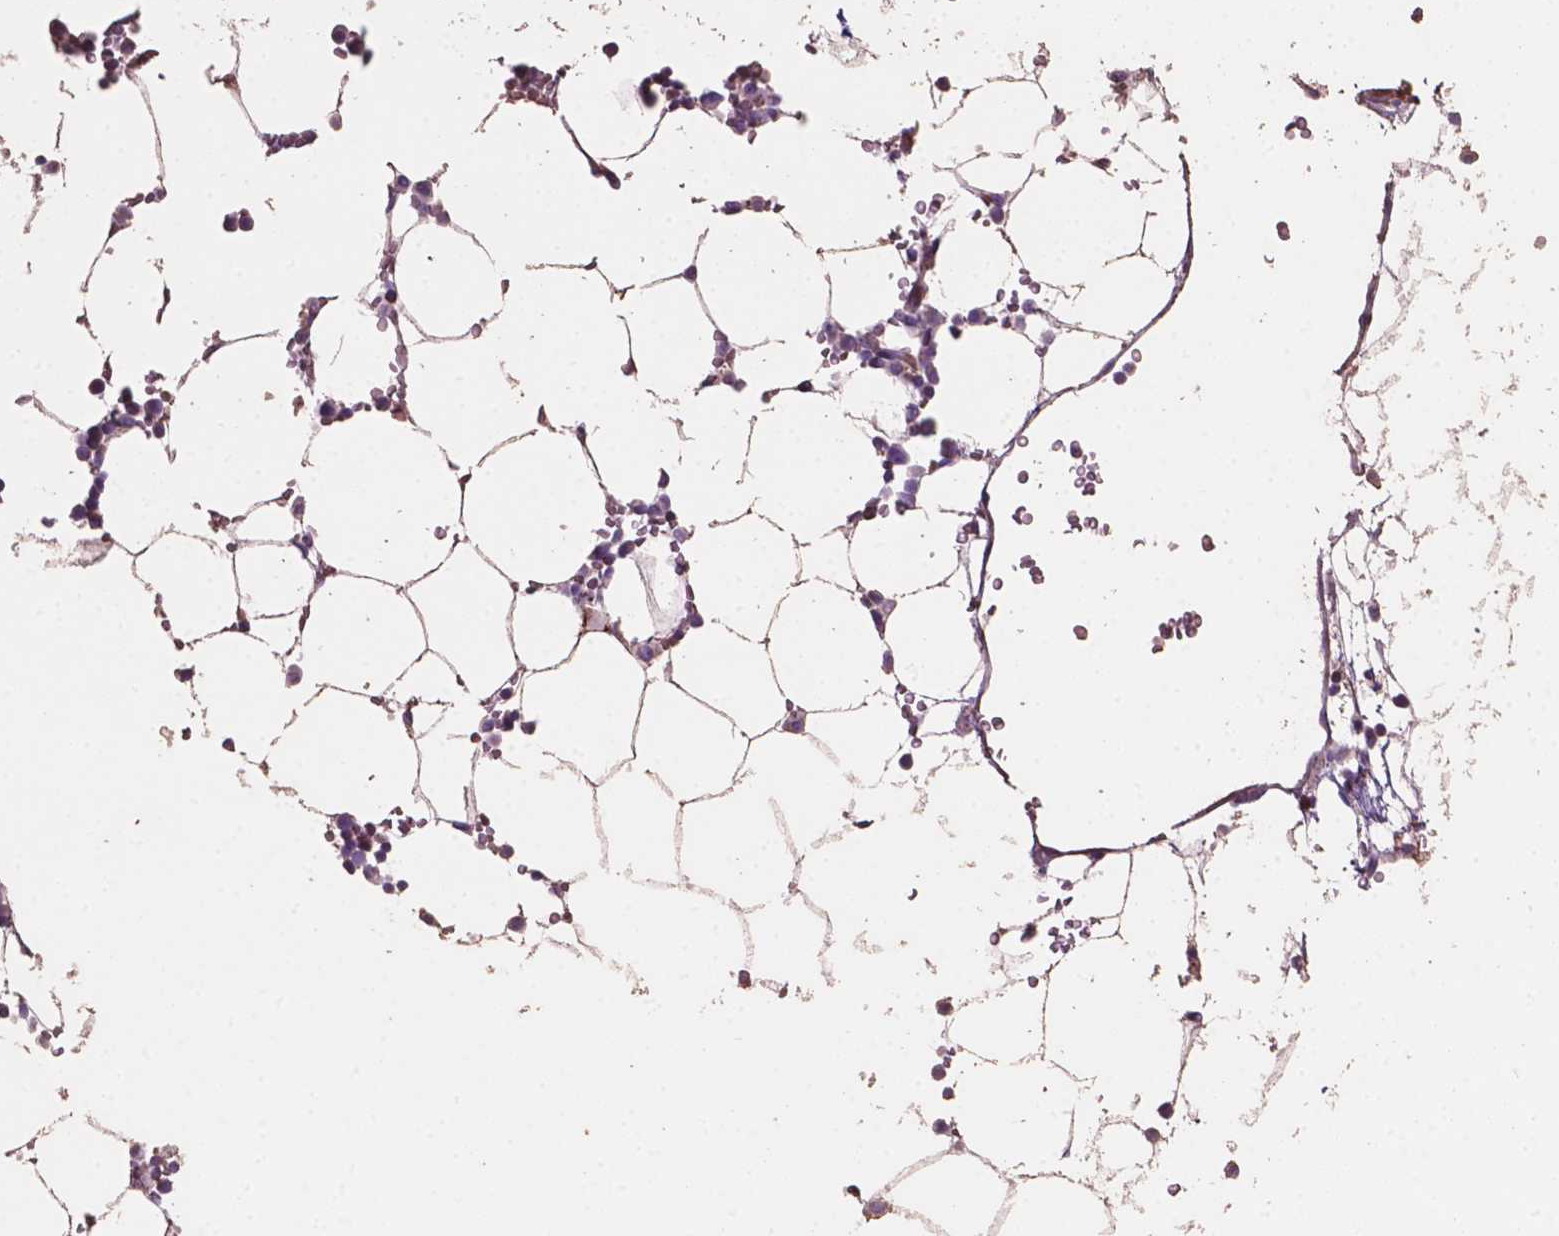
{"staining": {"intensity": "moderate", "quantity": "25%-75%", "location": "cytoplasmic/membranous,nuclear"}, "tissue": "bone marrow", "cell_type": "Hematopoietic cells", "image_type": "normal", "snomed": [{"axis": "morphology", "description": "Normal tissue, NOS"}, {"axis": "topography", "description": "Bone marrow"}], "caption": "IHC (DAB (3,3'-diaminobenzidine)) staining of normal bone marrow shows moderate cytoplasmic/membranous,nuclear protein staining in about 25%-75% of hematopoietic cells. Nuclei are stained in blue.", "gene": "COMMD4", "patient": {"sex": "female", "age": 52}}